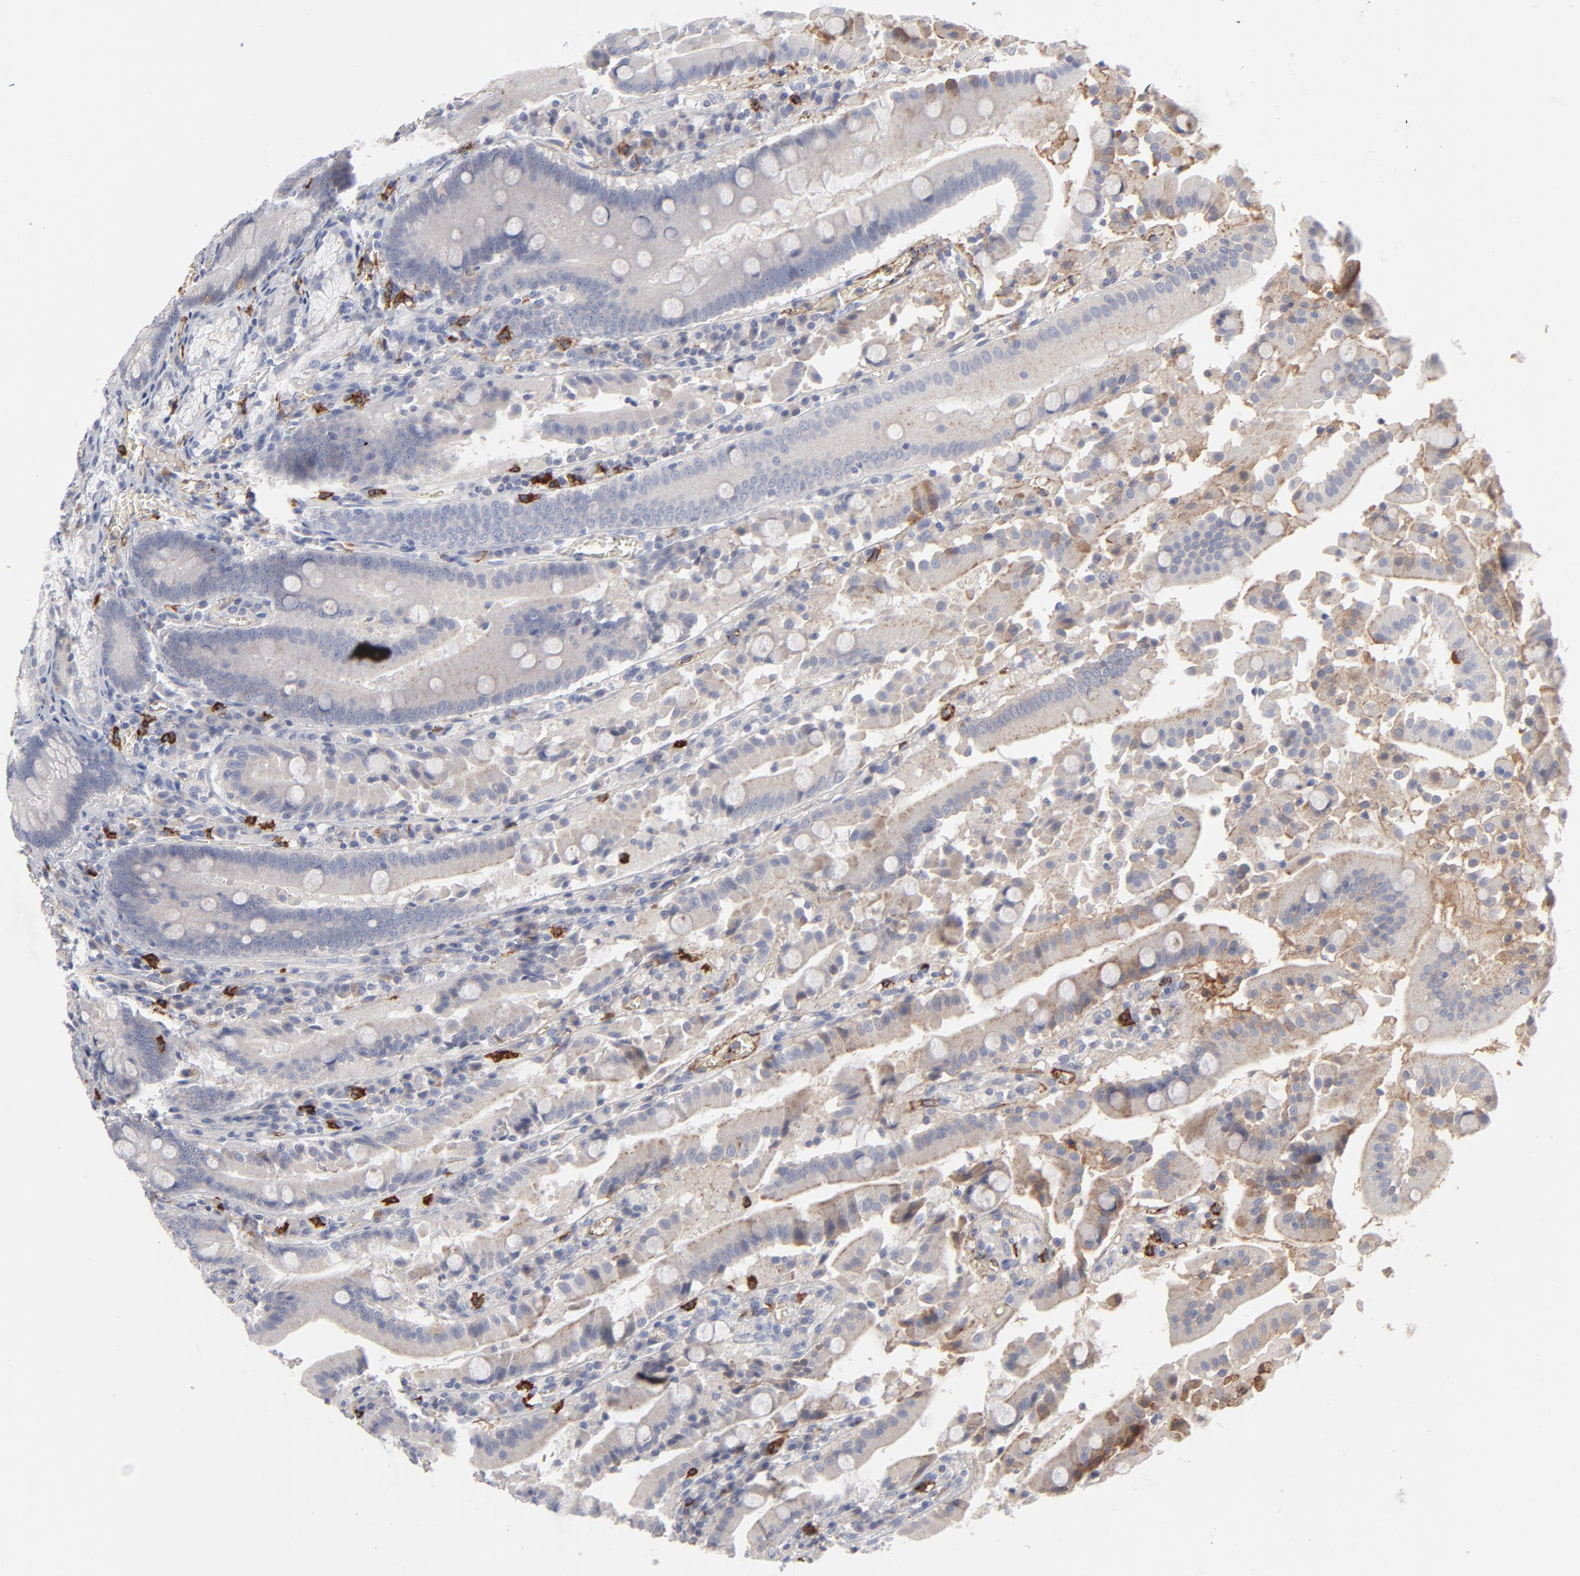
{"staining": {"intensity": "negative", "quantity": "none", "location": "none"}, "tissue": "stomach", "cell_type": "Glandular cells", "image_type": "normal", "snomed": [{"axis": "morphology", "description": "Normal tissue, NOS"}, {"axis": "topography", "description": "Stomach, lower"}], "caption": "IHC histopathology image of unremarkable human stomach stained for a protein (brown), which shows no staining in glandular cells.", "gene": "CCR3", "patient": {"sex": "male", "age": 56}}